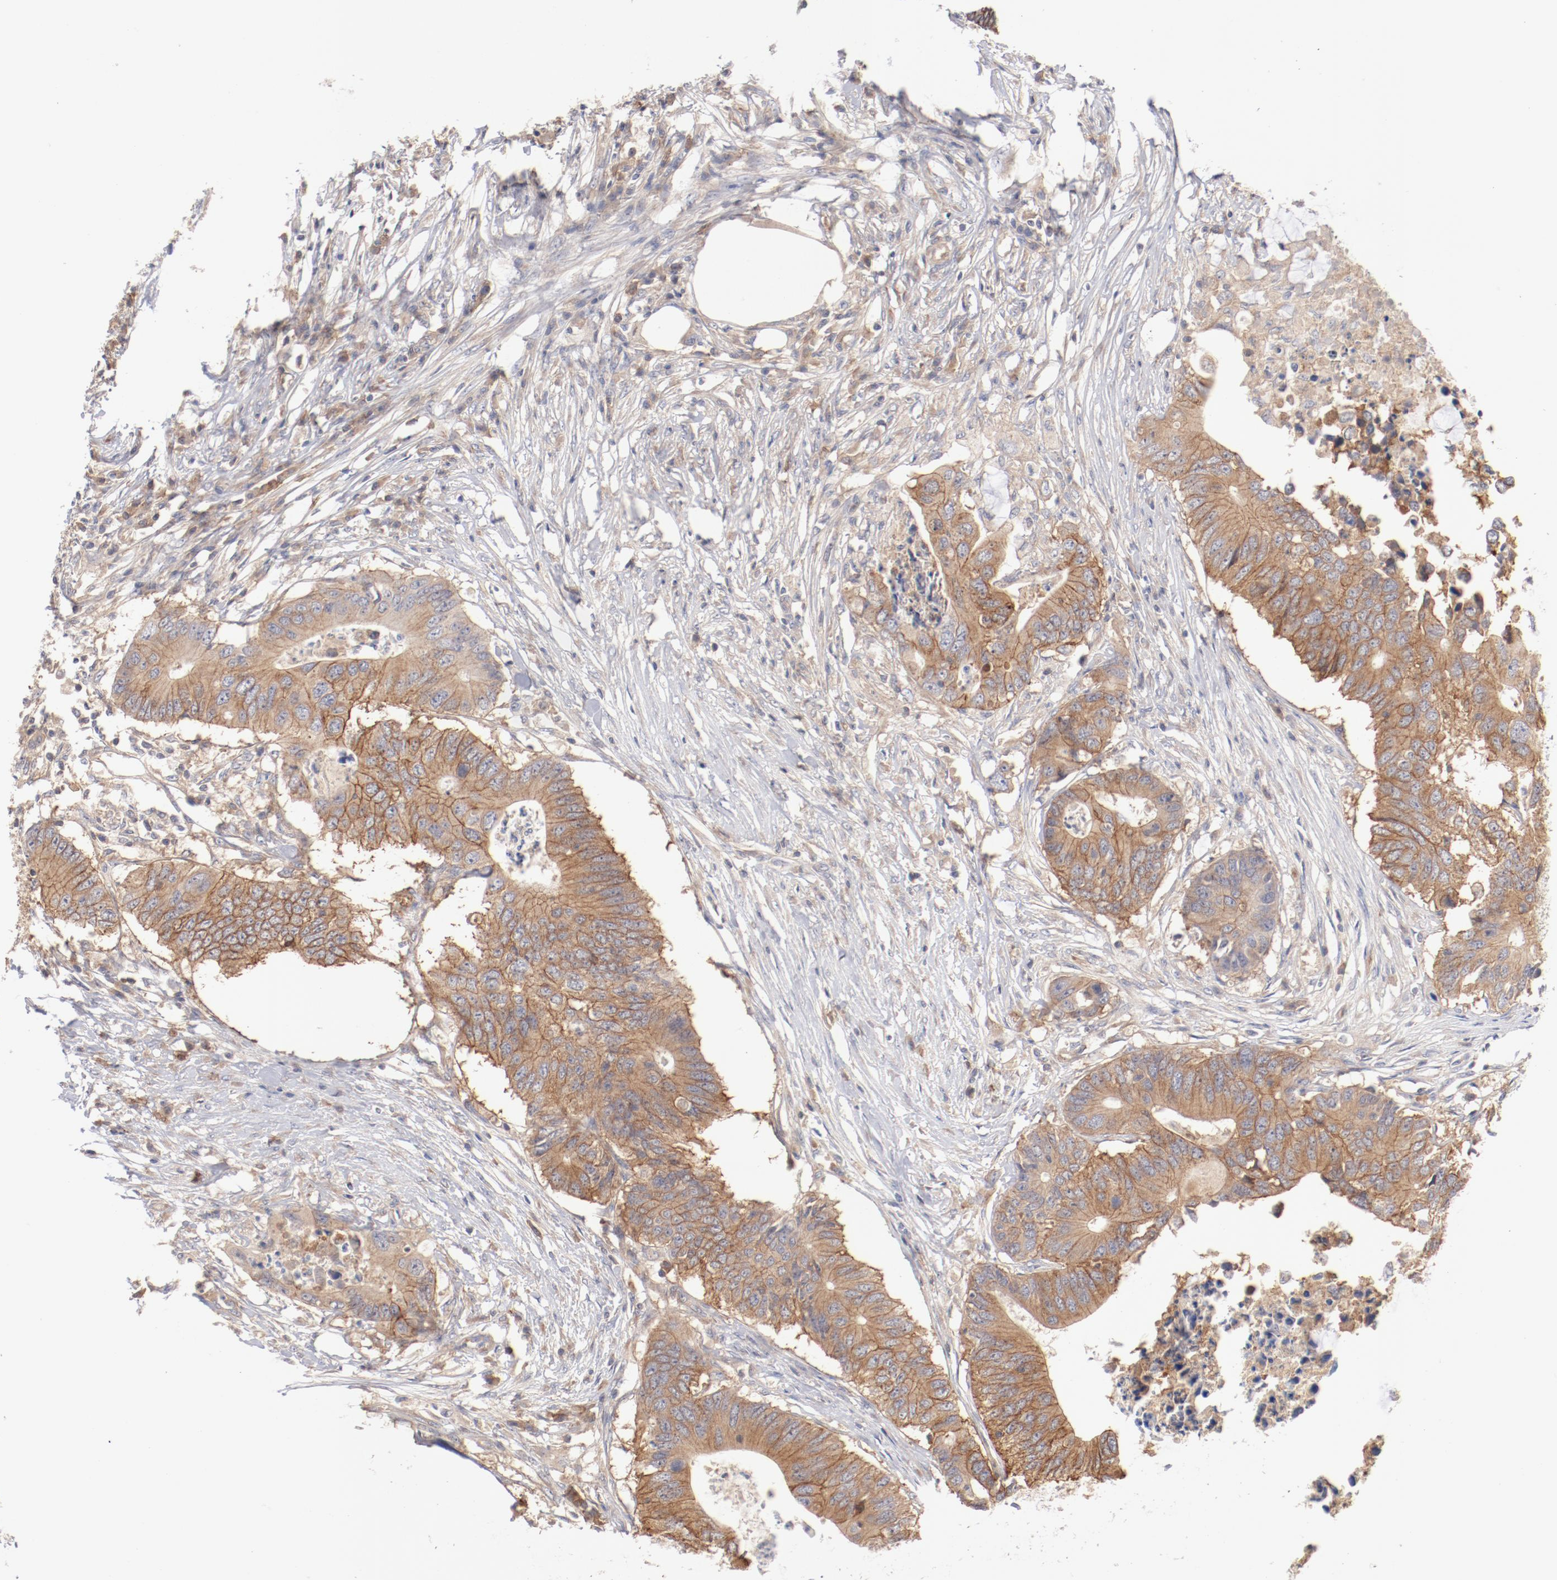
{"staining": {"intensity": "moderate", "quantity": ">75%", "location": "cytoplasmic/membranous"}, "tissue": "colorectal cancer", "cell_type": "Tumor cells", "image_type": "cancer", "snomed": [{"axis": "morphology", "description": "Adenocarcinoma, NOS"}, {"axis": "topography", "description": "Colon"}], "caption": "Brown immunohistochemical staining in colorectal adenocarcinoma shows moderate cytoplasmic/membranous expression in approximately >75% of tumor cells.", "gene": "SETD3", "patient": {"sex": "male", "age": 71}}